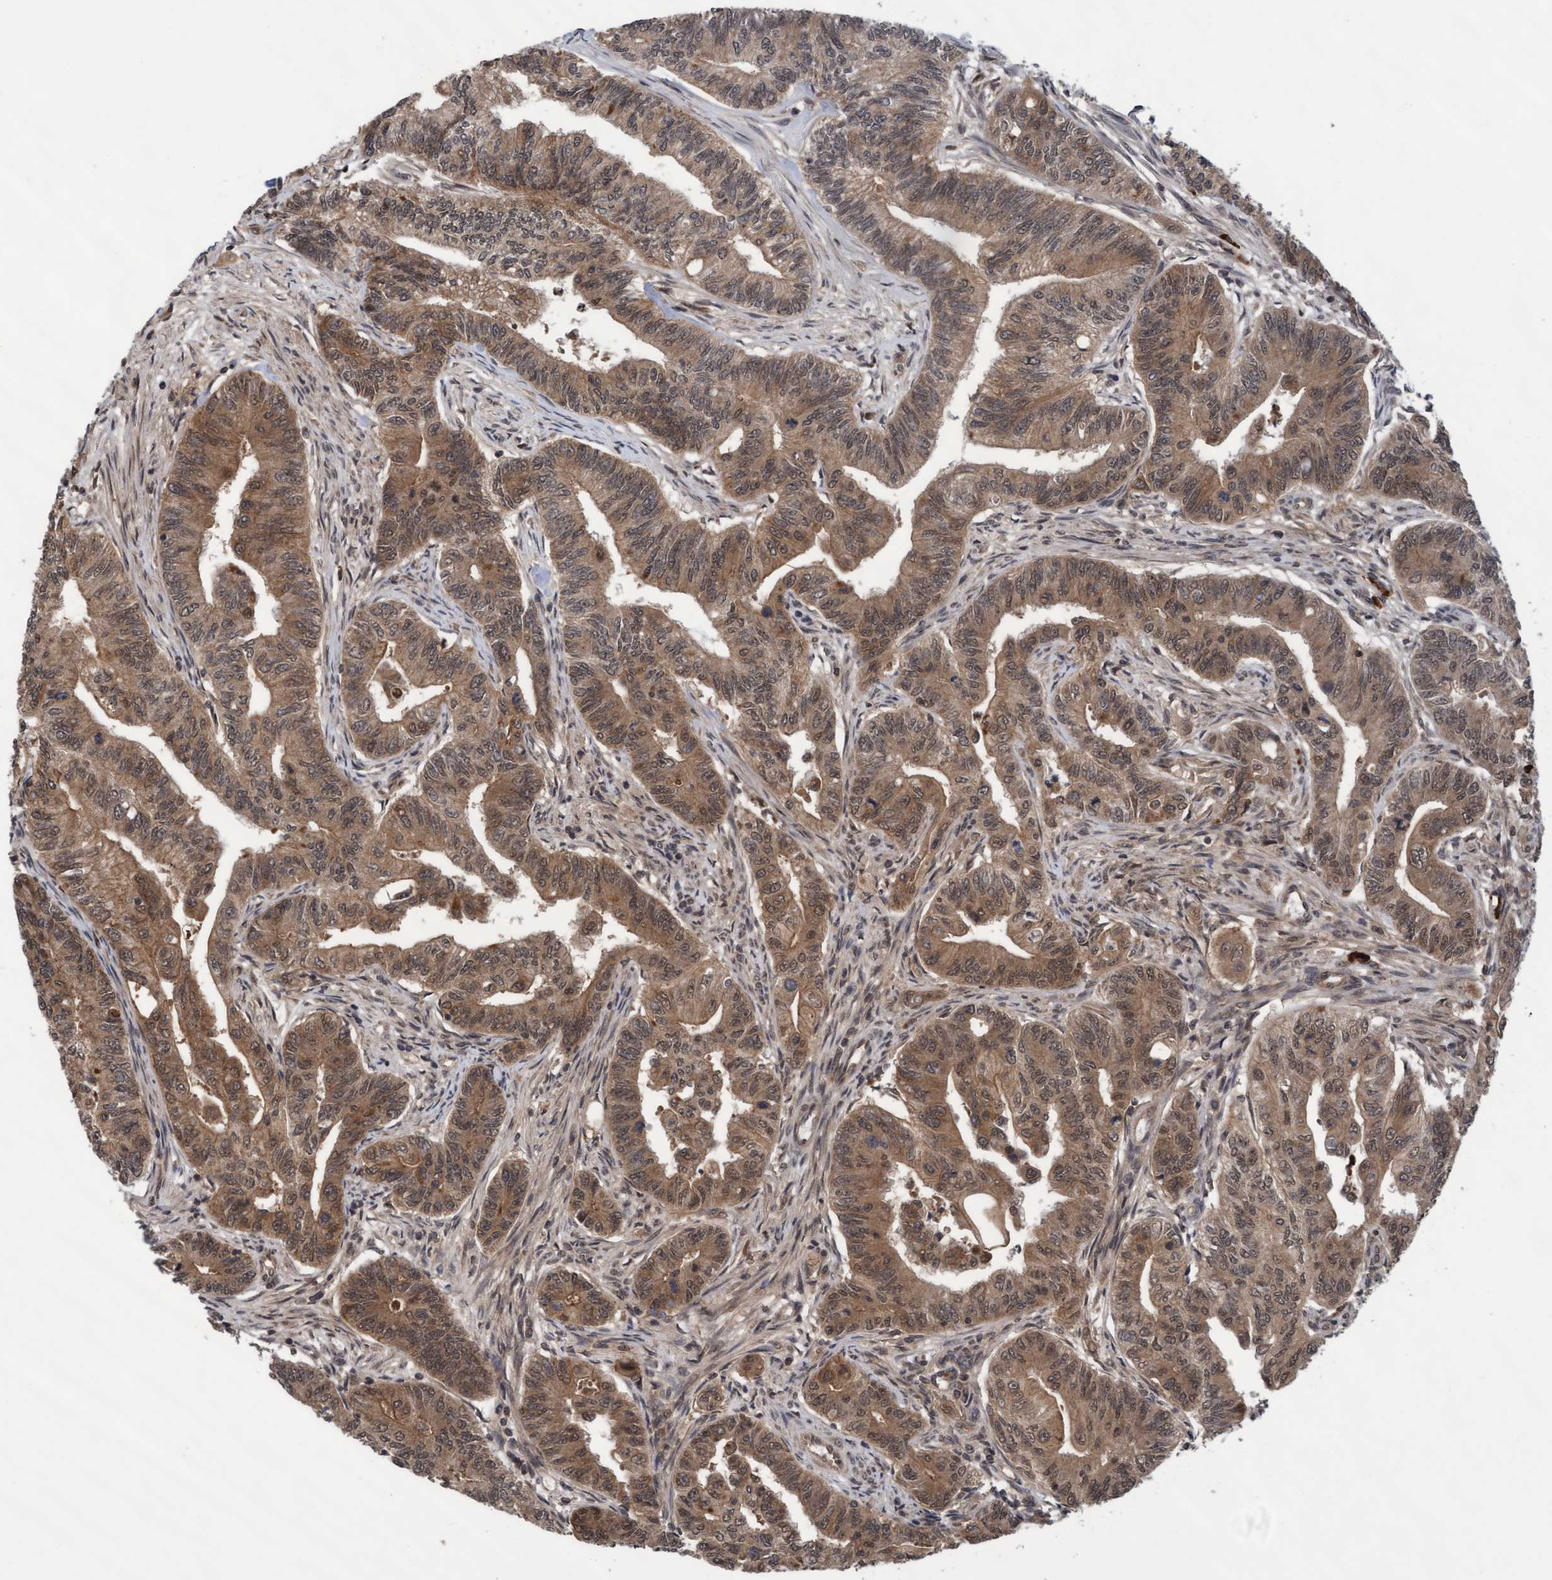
{"staining": {"intensity": "moderate", "quantity": ">75%", "location": "cytoplasmic/membranous,nuclear"}, "tissue": "colorectal cancer", "cell_type": "Tumor cells", "image_type": "cancer", "snomed": [{"axis": "morphology", "description": "Adenoma, NOS"}, {"axis": "morphology", "description": "Adenocarcinoma, NOS"}, {"axis": "topography", "description": "Colon"}], "caption": "An image of adenoma (colorectal) stained for a protein exhibits moderate cytoplasmic/membranous and nuclear brown staining in tumor cells.", "gene": "WASF1", "patient": {"sex": "male", "age": 79}}